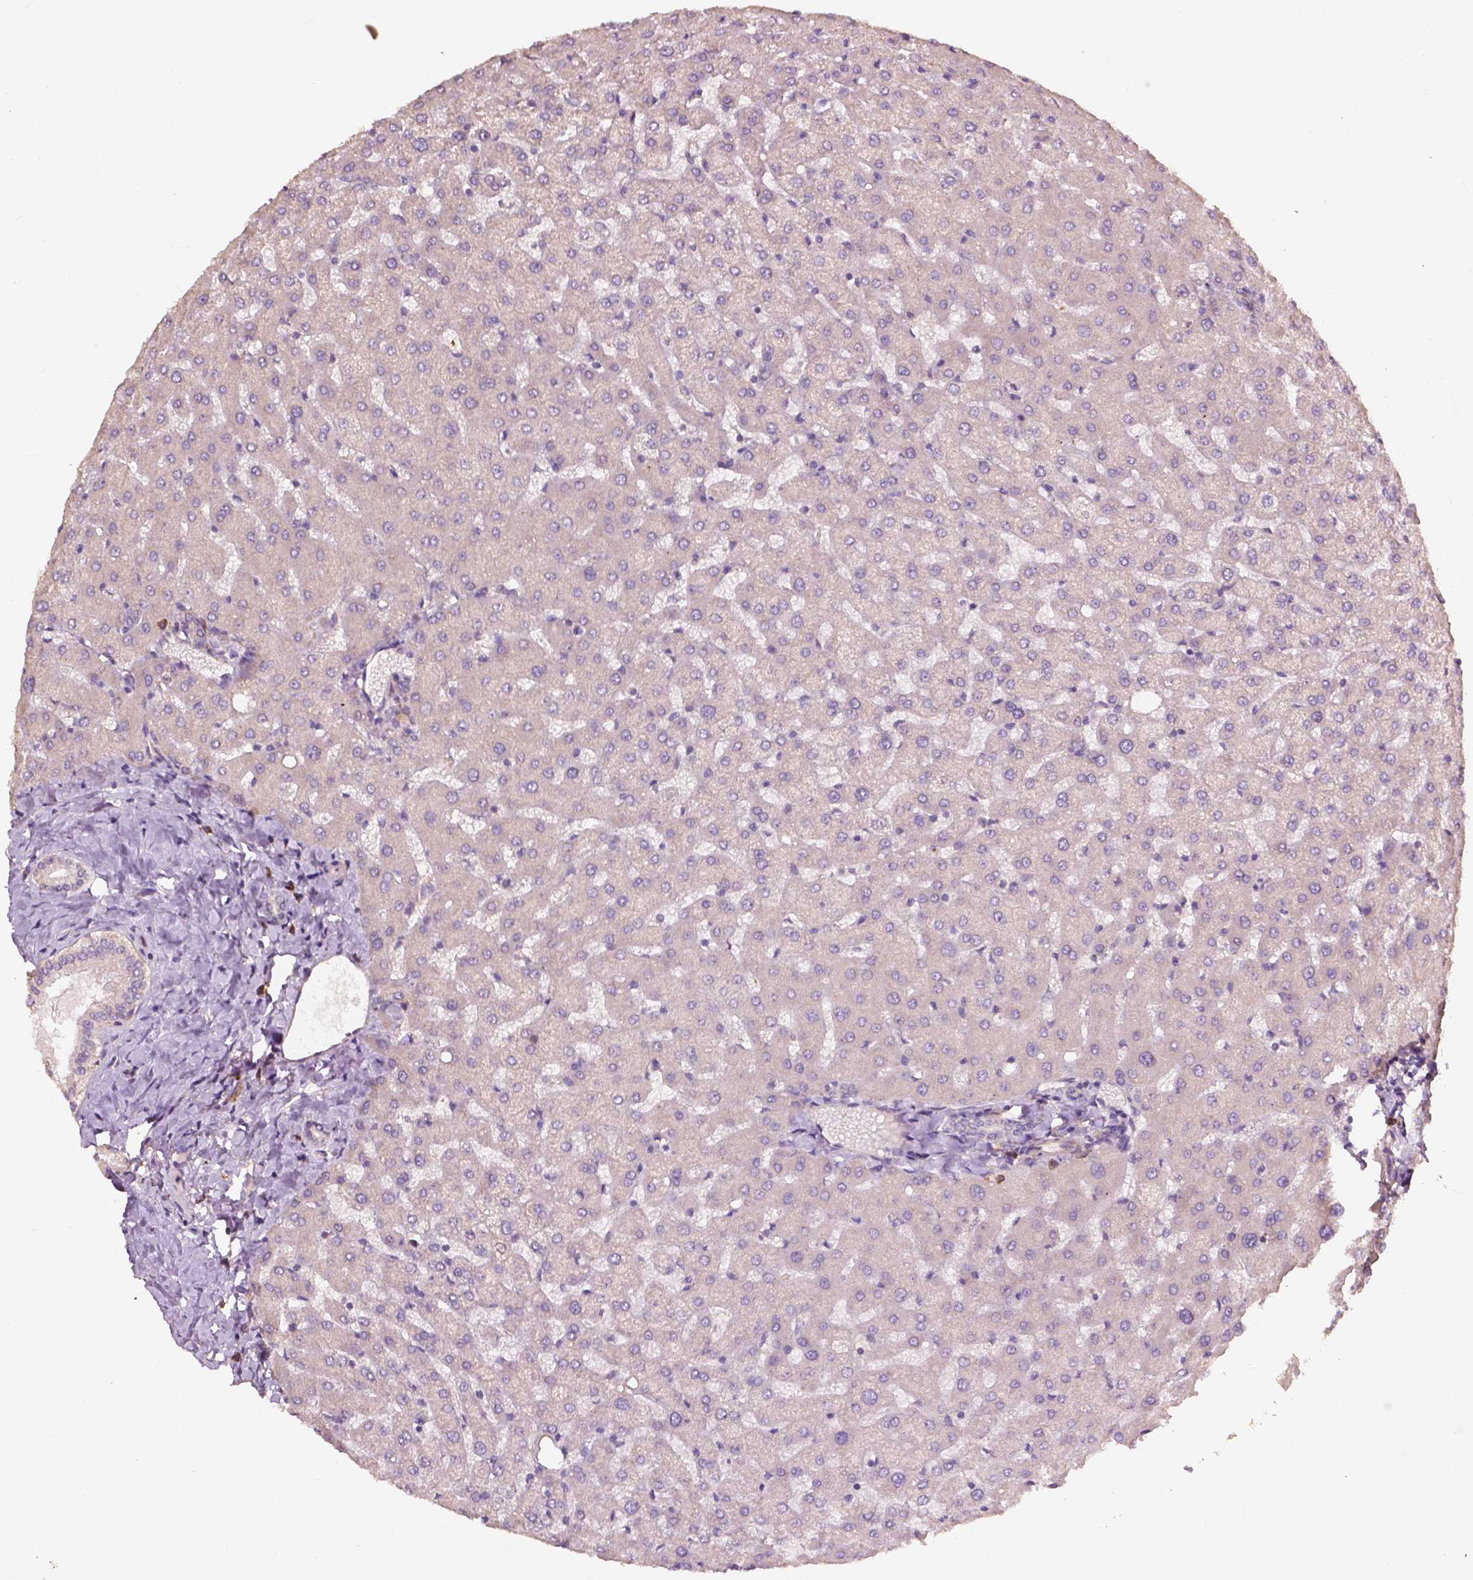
{"staining": {"intensity": "negative", "quantity": "none", "location": "none"}, "tissue": "liver", "cell_type": "Cholangiocytes", "image_type": "normal", "snomed": [{"axis": "morphology", "description": "Normal tissue, NOS"}, {"axis": "topography", "description": "Liver"}], "caption": "This is an IHC histopathology image of normal liver. There is no staining in cholangiocytes.", "gene": "G3BP1", "patient": {"sex": "female", "age": 50}}